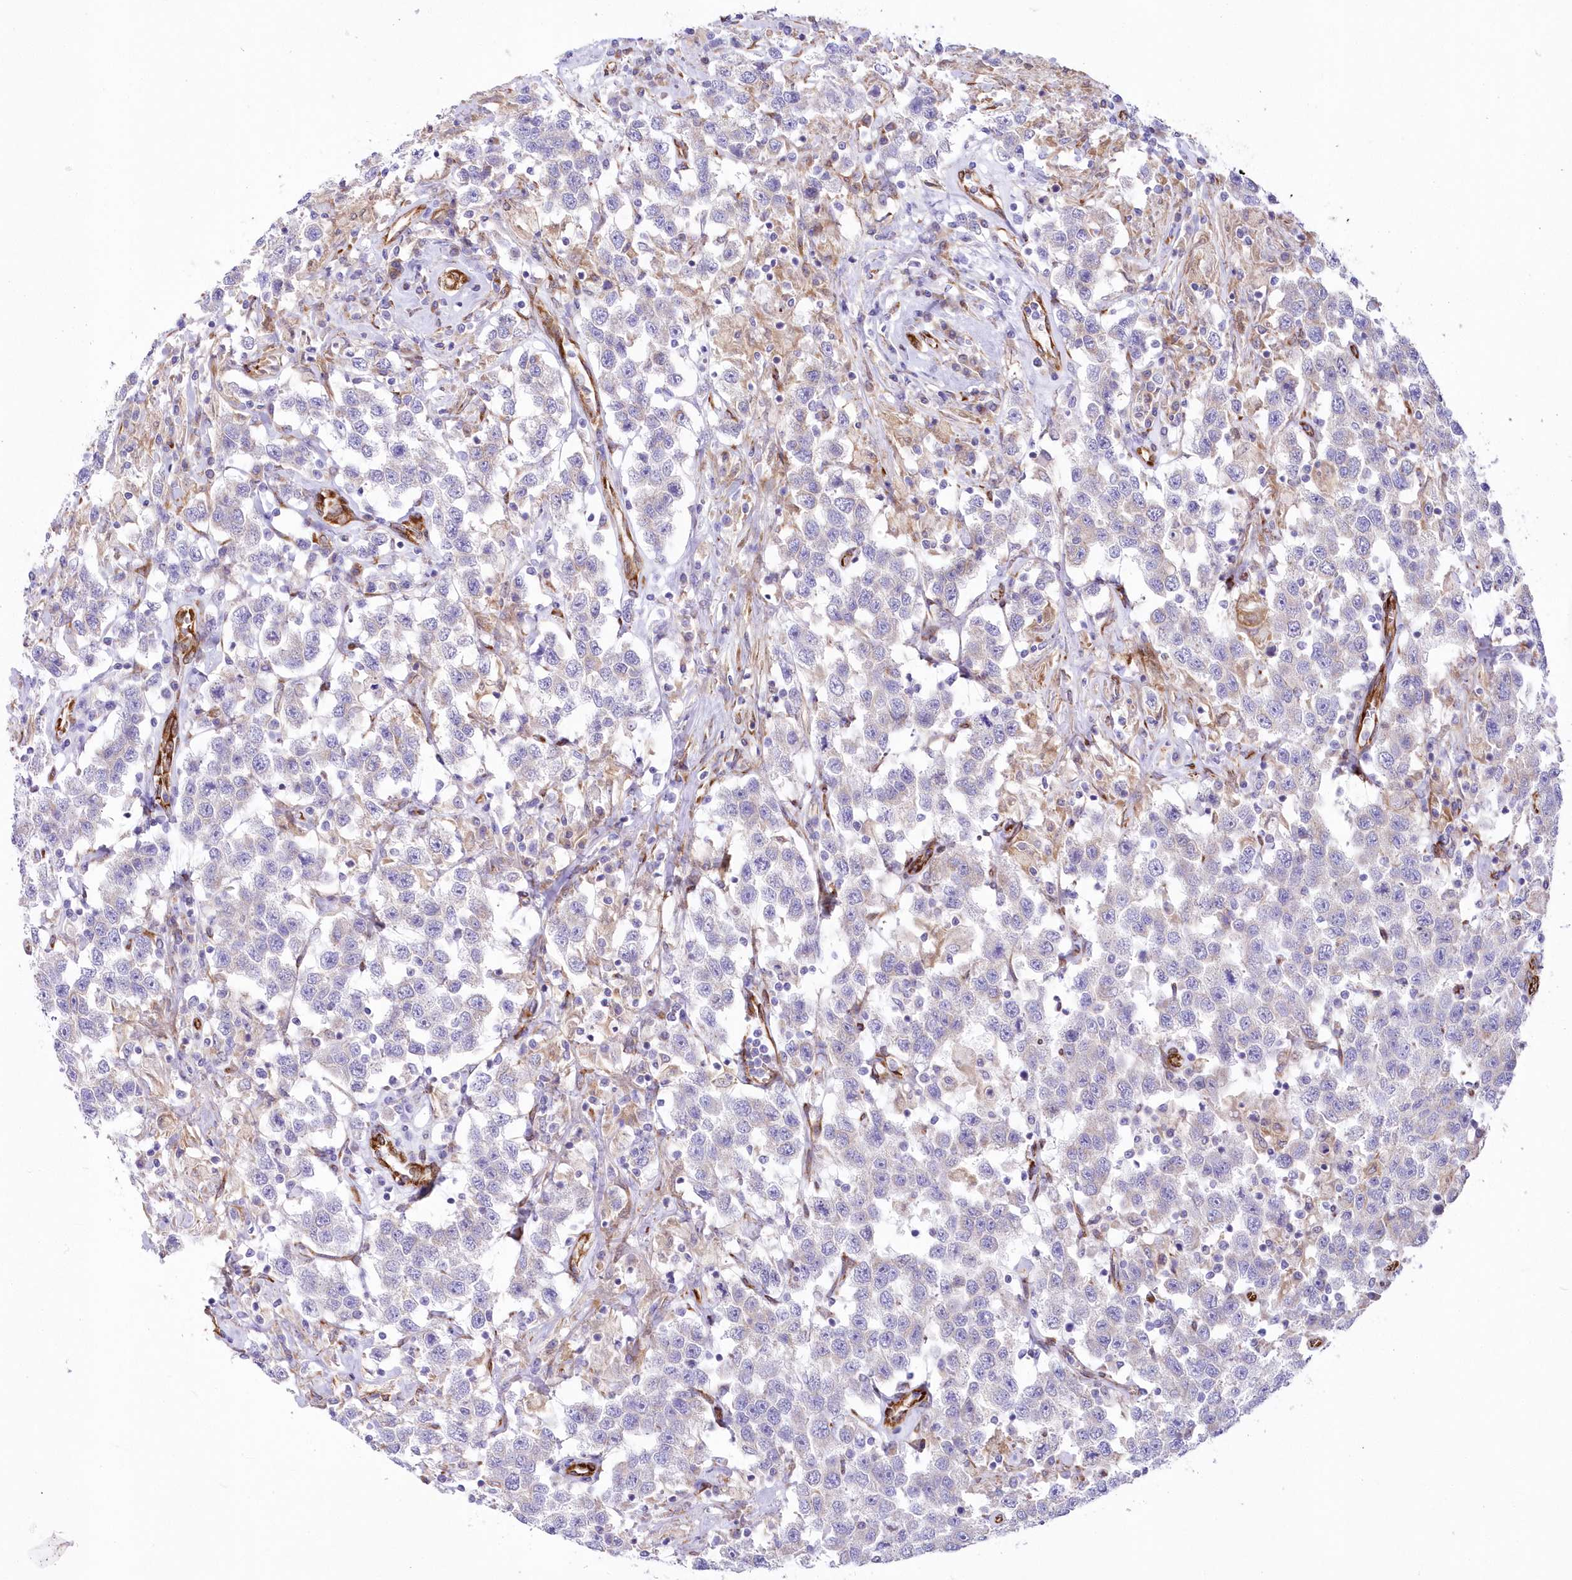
{"staining": {"intensity": "negative", "quantity": "none", "location": "none"}, "tissue": "testis cancer", "cell_type": "Tumor cells", "image_type": "cancer", "snomed": [{"axis": "morphology", "description": "Seminoma, NOS"}, {"axis": "topography", "description": "Testis"}], "caption": "Tumor cells show no significant protein positivity in testis cancer (seminoma).", "gene": "YTHDC2", "patient": {"sex": "male", "age": 41}}